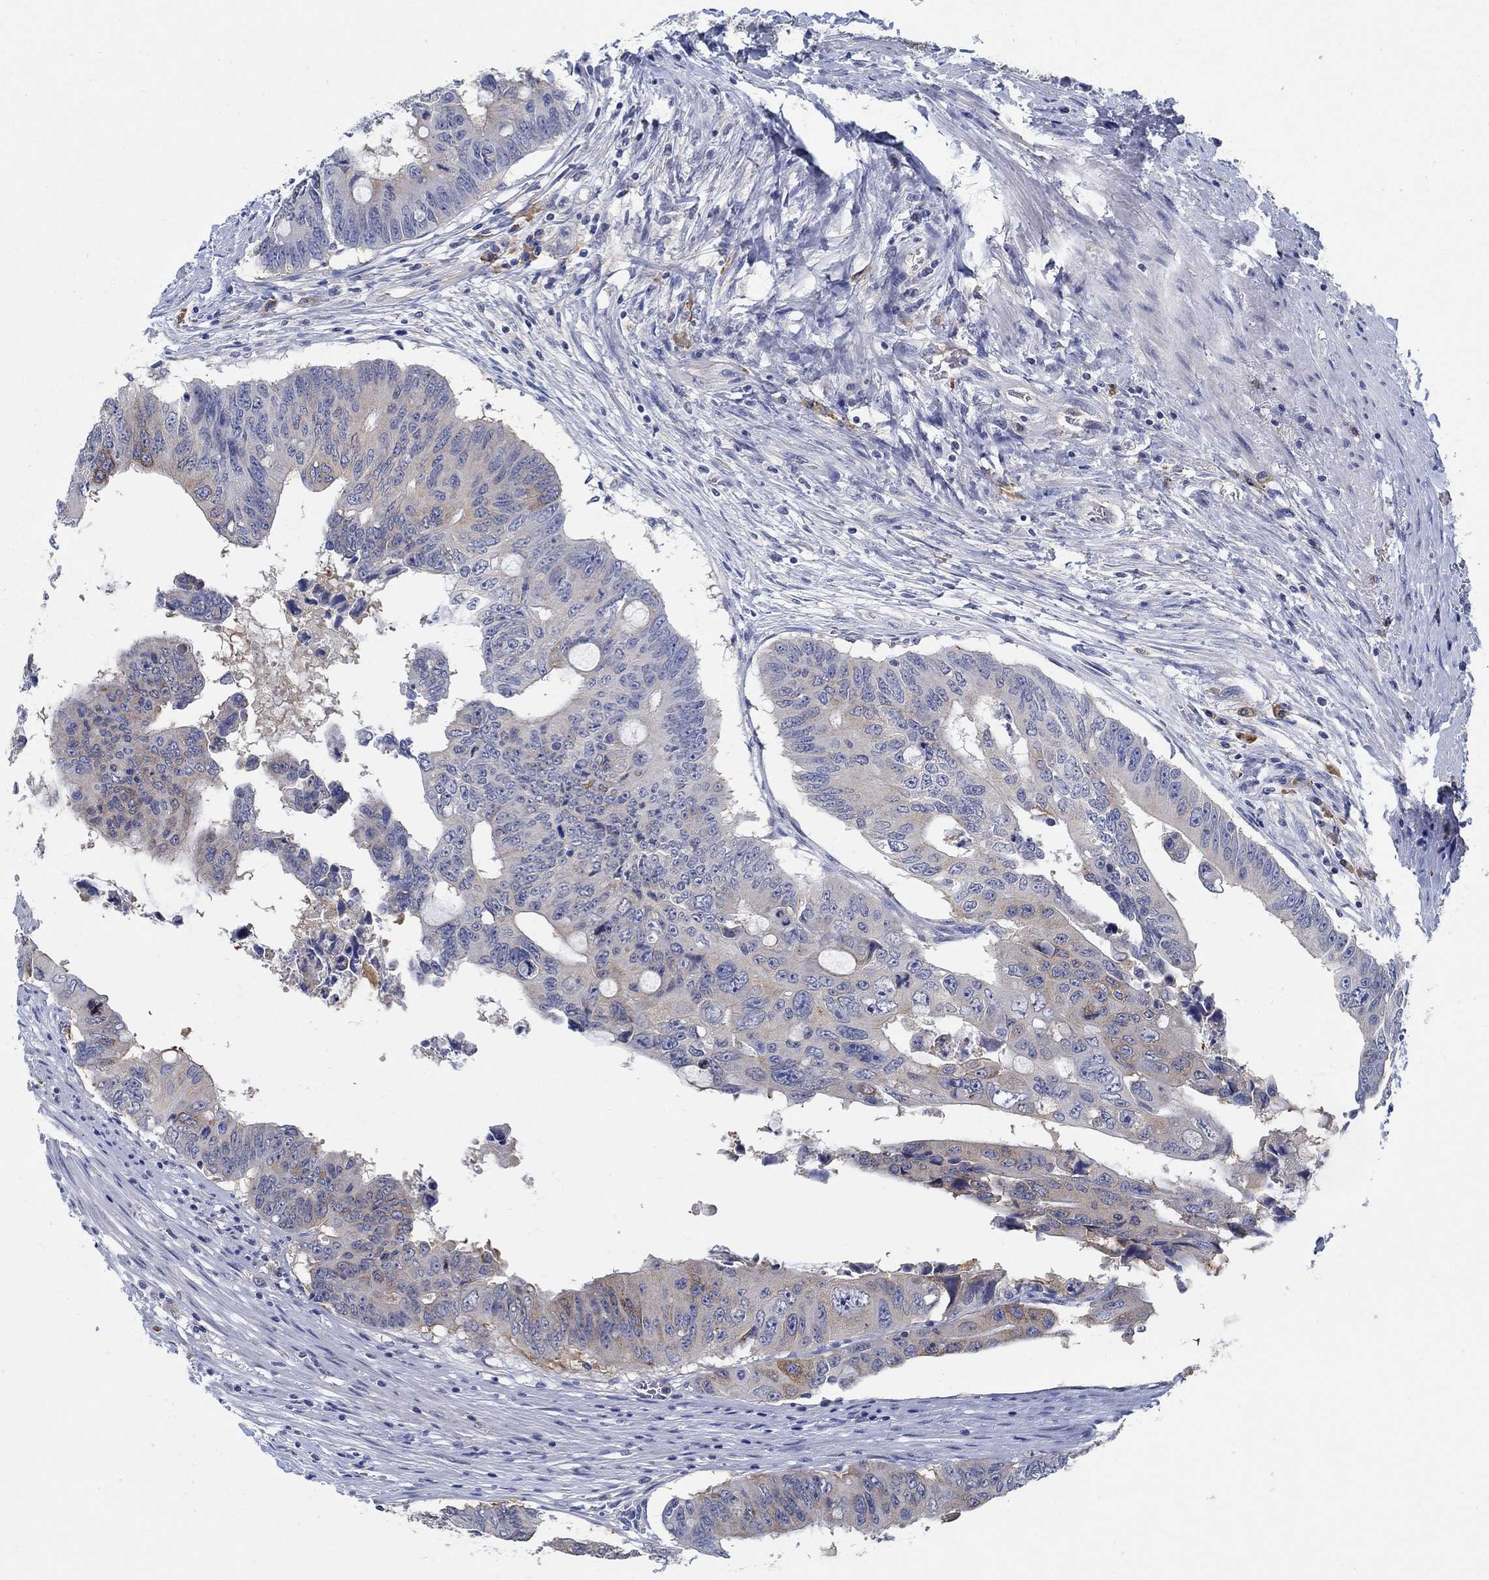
{"staining": {"intensity": "moderate", "quantity": "<25%", "location": "cytoplasmic/membranous"}, "tissue": "colorectal cancer", "cell_type": "Tumor cells", "image_type": "cancer", "snomed": [{"axis": "morphology", "description": "Adenocarcinoma, NOS"}, {"axis": "topography", "description": "Rectum"}], "caption": "Immunohistochemical staining of human colorectal adenocarcinoma demonstrates low levels of moderate cytoplasmic/membranous protein expression in approximately <25% of tumor cells. (Stains: DAB in brown, nuclei in blue, Microscopy: brightfield microscopy at high magnification).", "gene": "PCDH11X", "patient": {"sex": "male", "age": 59}}